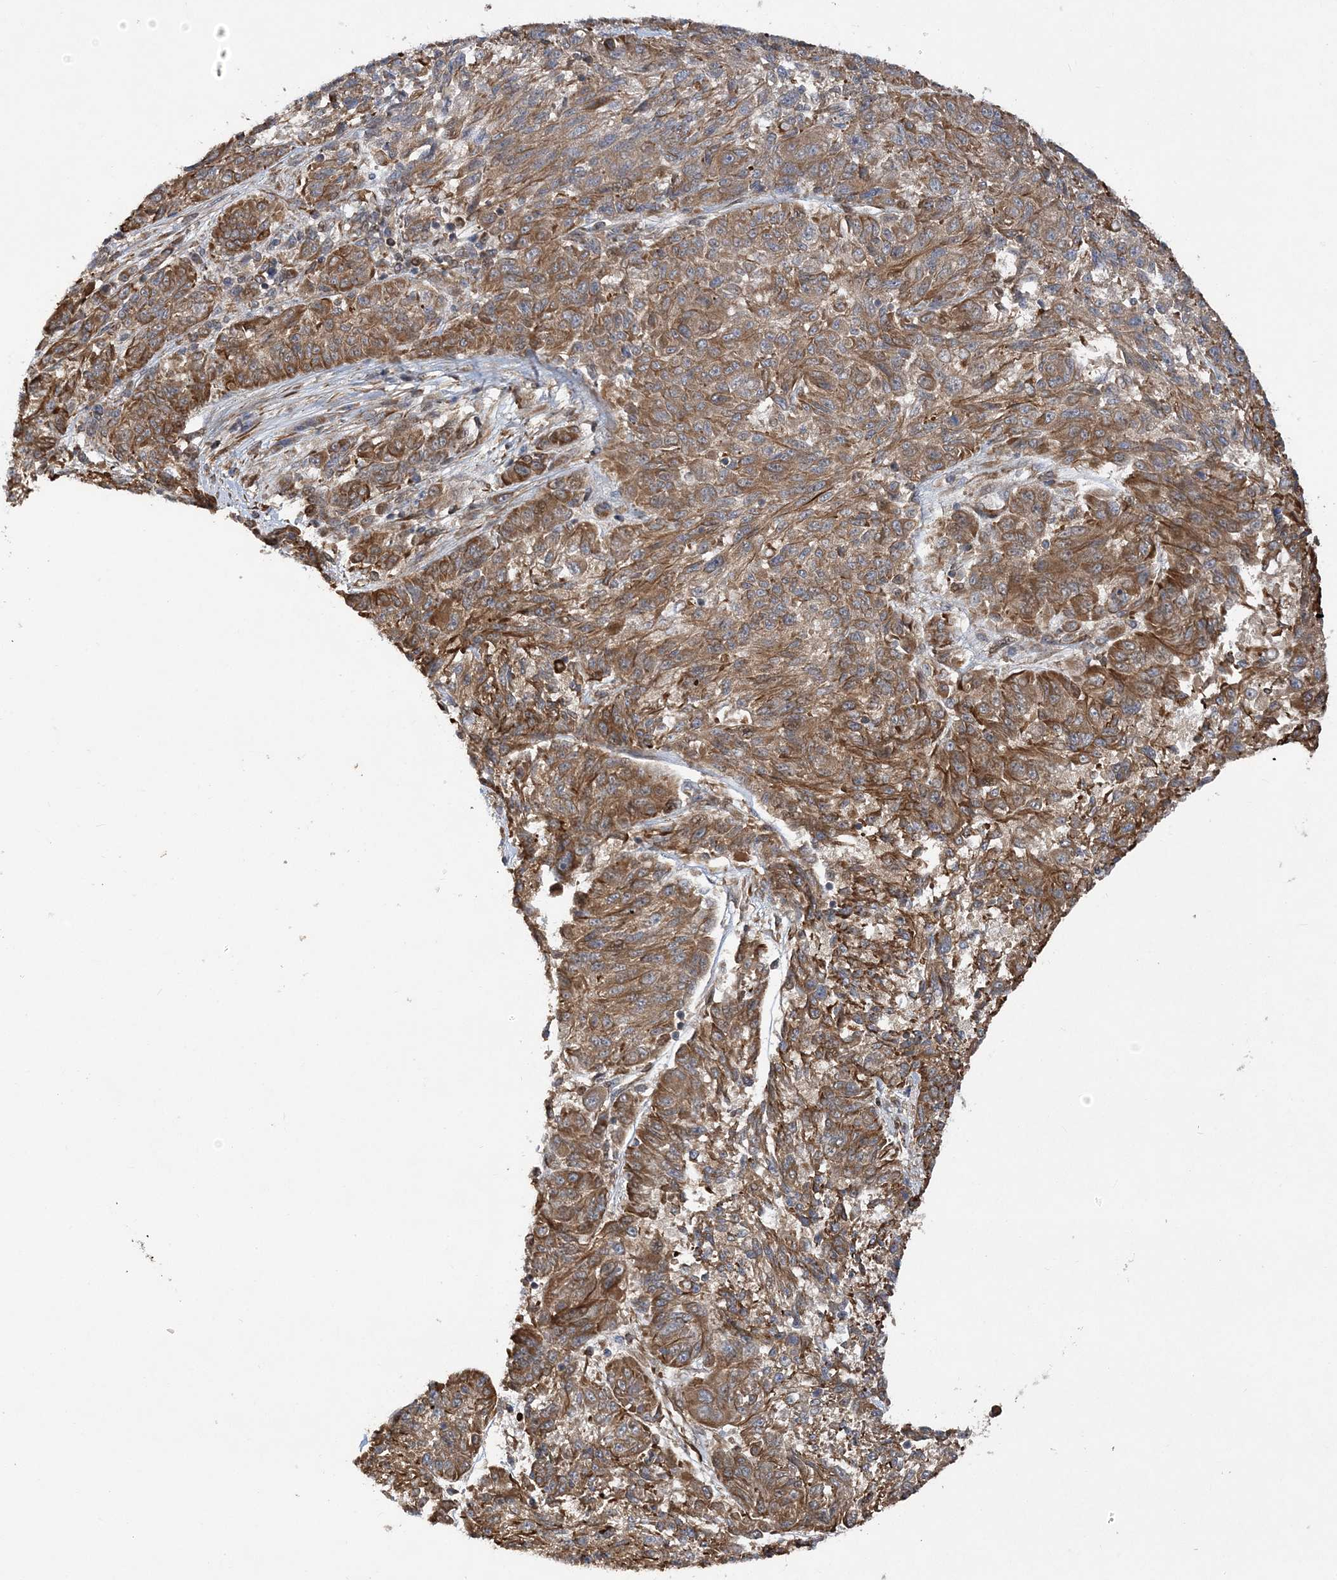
{"staining": {"intensity": "moderate", "quantity": ">75%", "location": "cytoplasmic/membranous"}, "tissue": "melanoma", "cell_type": "Tumor cells", "image_type": "cancer", "snomed": [{"axis": "morphology", "description": "Malignant melanoma, NOS"}, {"axis": "topography", "description": "Skin"}], "caption": "A micrograph of malignant melanoma stained for a protein exhibits moderate cytoplasmic/membranous brown staining in tumor cells. The protein of interest is shown in brown color, while the nuclei are stained blue.", "gene": "FAM114A2", "patient": {"sex": "male", "age": 53}}